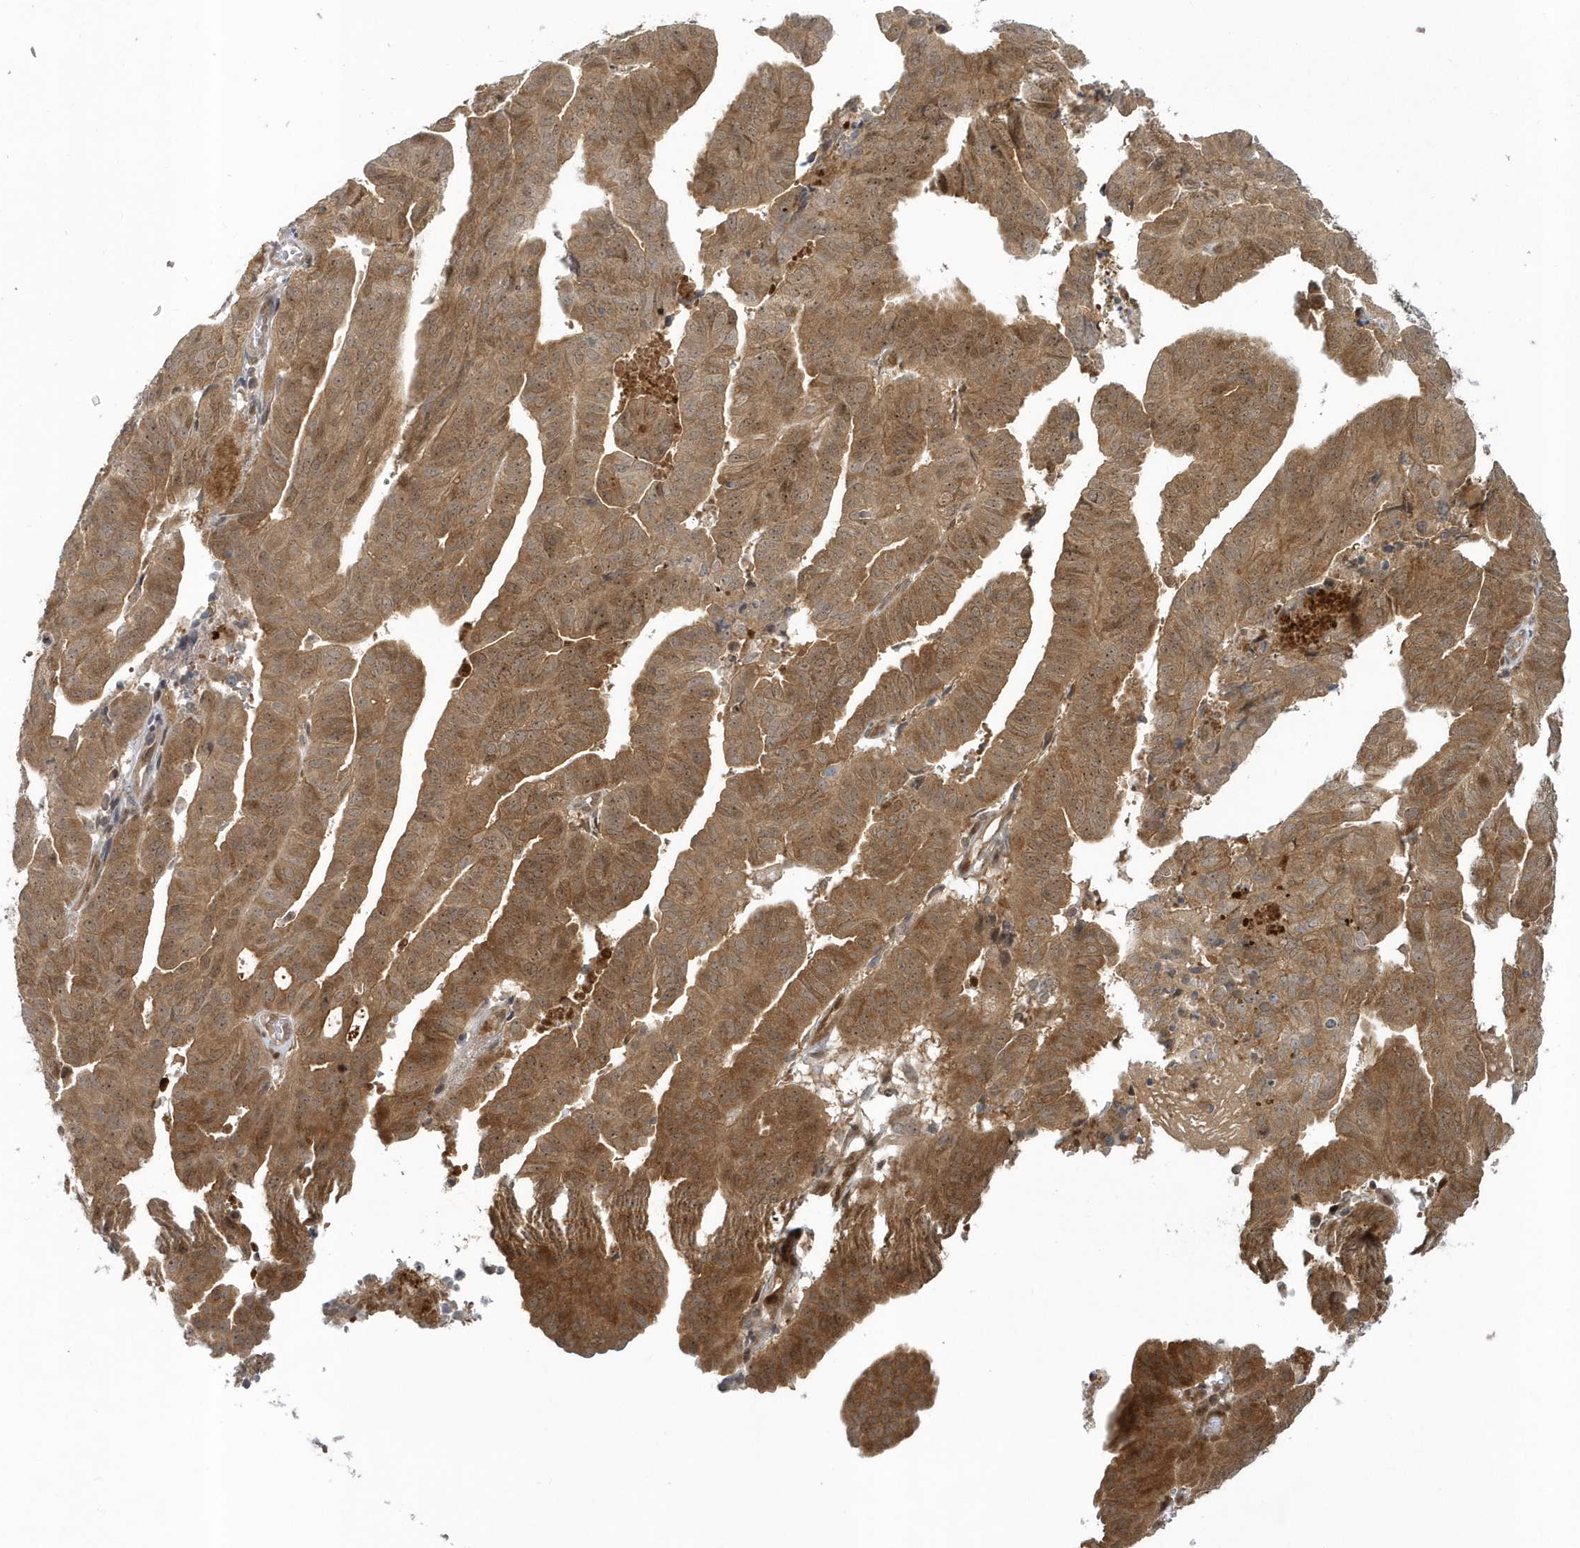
{"staining": {"intensity": "moderate", "quantity": ">75%", "location": "cytoplasmic/membranous"}, "tissue": "endometrial cancer", "cell_type": "Tumor cells", "image_type": "cancer", "snomed": [{"axis": "morphology", "description": "Adenocarcinoma, NOS"}, {"axis": "topography", "description": "Uterus"}], "caption": "Immunohistochemical staining of human endometrial cancer reveals medium levels of moderate cytoplasmic/membranous protein expression in approximately >75% of tumor cells. (Stains: DAB in brown, nuclei in blue, Microscopy: brightfield microscopy at high magnification).", "gene": "ATG4A", "patient": {"sex": "female", "age": 77}}